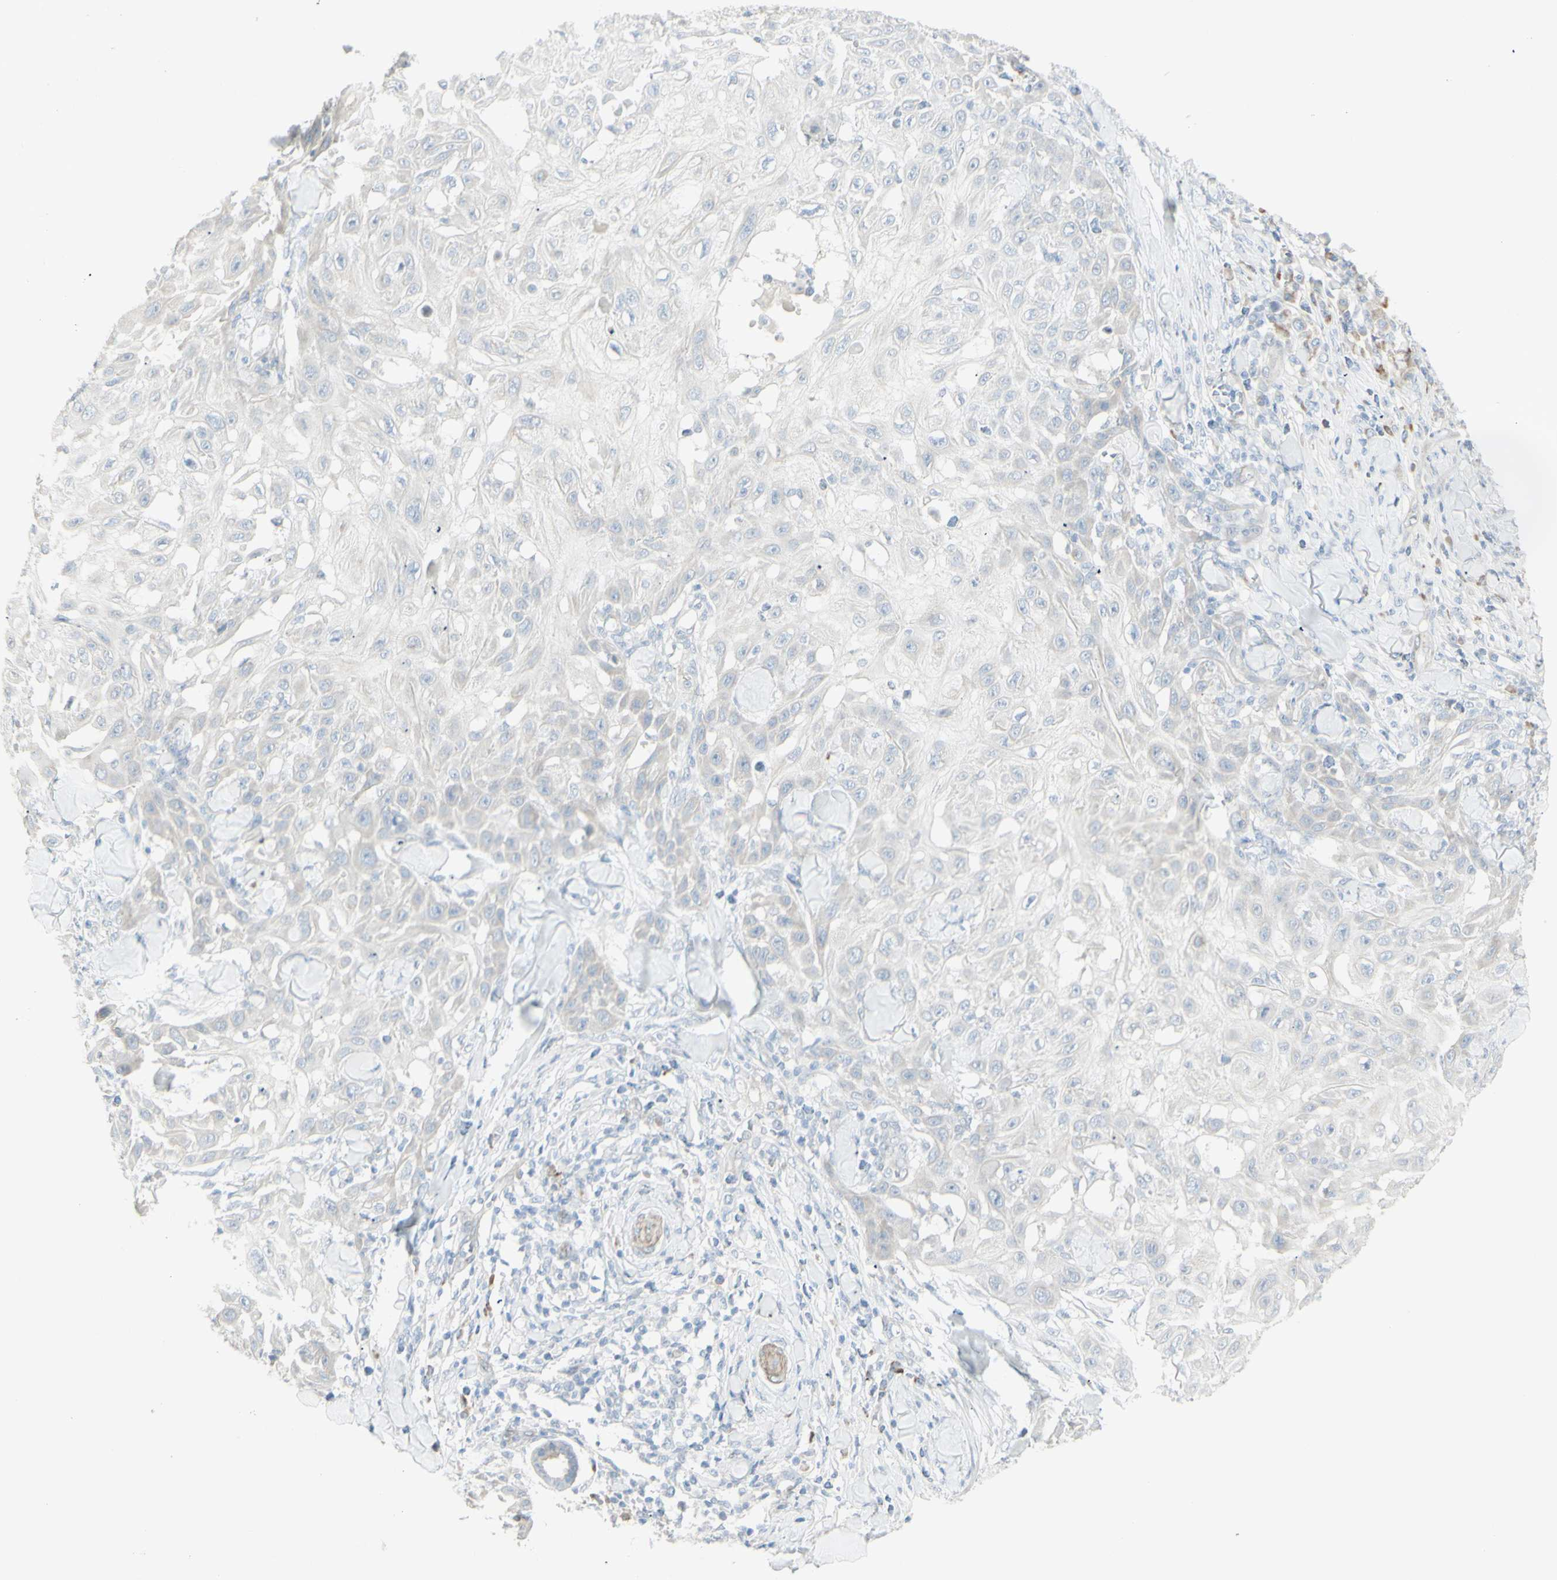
{"staining": {"intensity": "negative", "quantity": "none", "location": "none"}, "tissue": "skin cancer", "cell_type": "Tumor cells", "image_type": "cancer", "snomed": [{"axis": "morphology", "description": "Squamous cell carcinoma, NOS"}, {"axis": "topography", "description": "Skin"}], "caption": "Immunohistochemical staining of human squamous cell carcinoma (skin) reveals no significant expression in tumor cells.", "gene": "NDST4", "patient": {"sex": "male", "age": 24}}